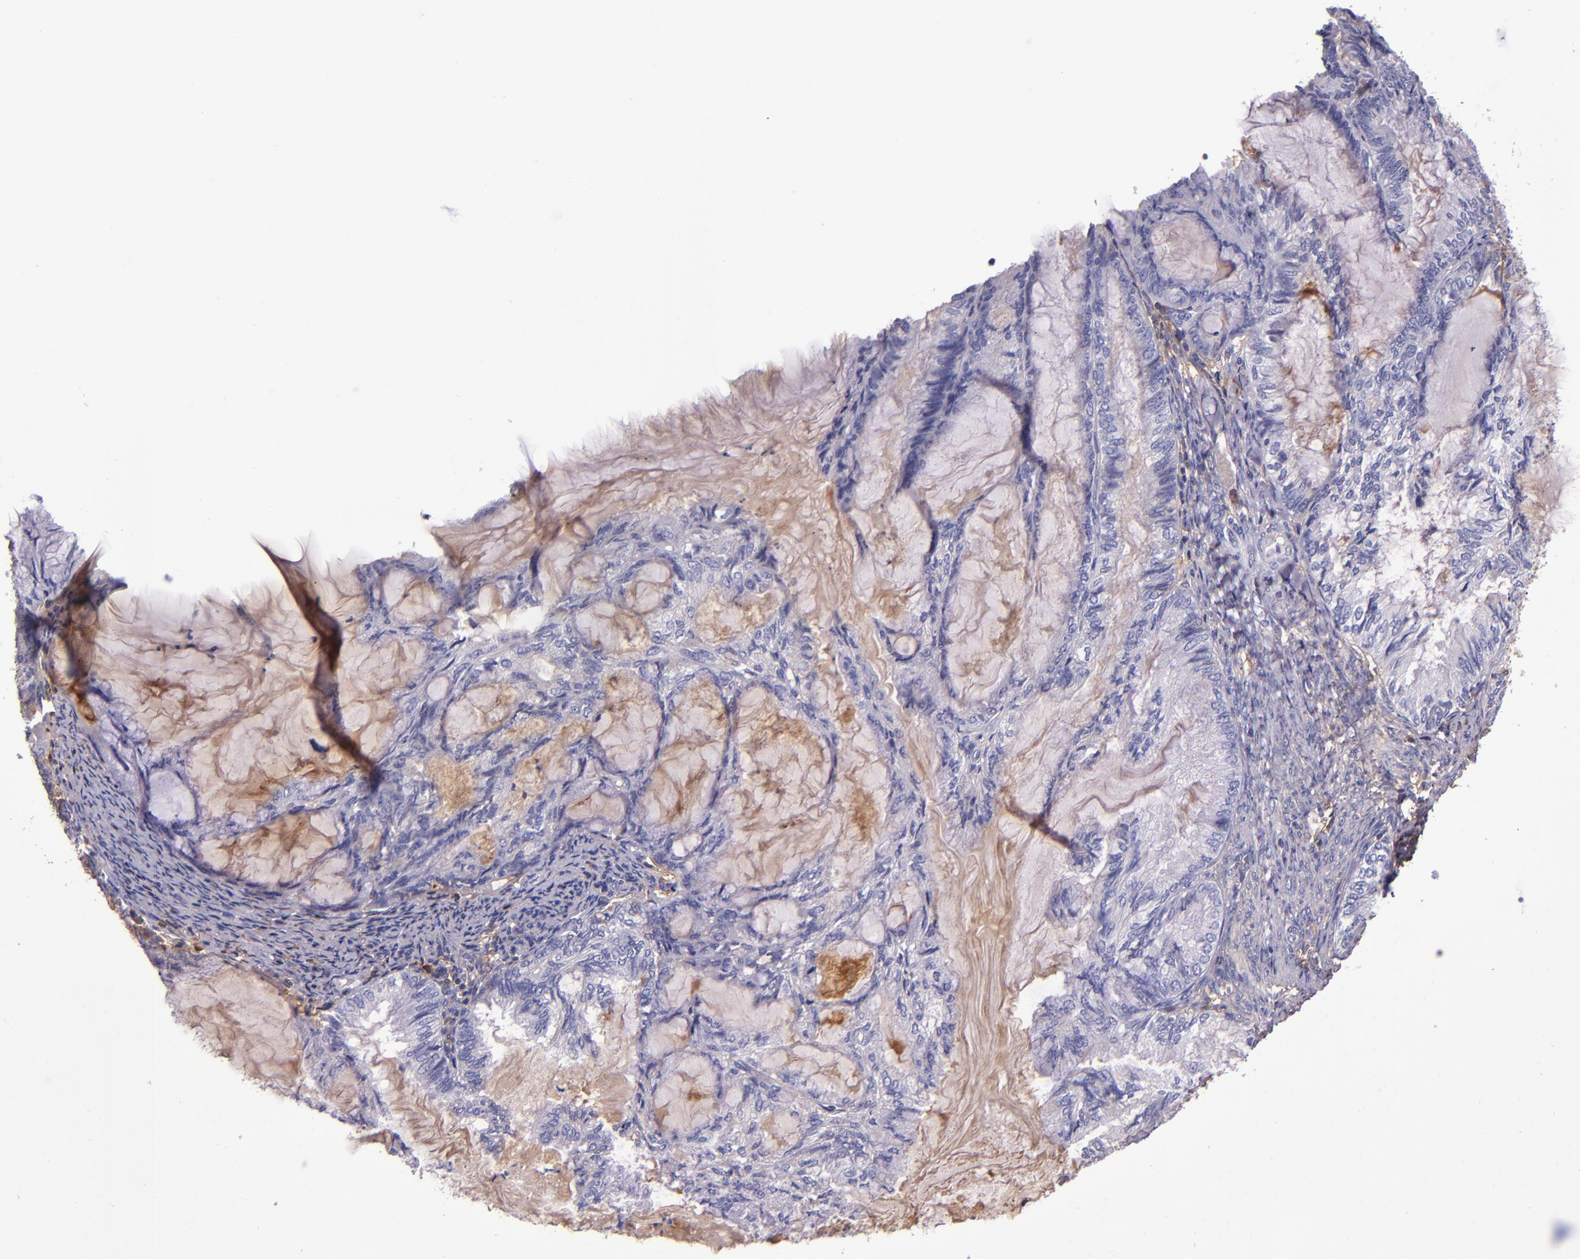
{"staining": {"intensity": "weak", "quantity": "25%-75%", "location": "cytoplasmic/membranous"}, "tissue": "endometrial cancer", "cell_type": "Tumor cells", "image_type": "cancer", "snomed": [{"axis": "morphology", "description": "Adenocarcinoma, NOS"}, {"axis": "topography", "description": "Endometrium"}], "caption": "IHC staining of endometrial cancer, which demonstrates low levels of weak cytoplasmic/membranous staining in approximately 25%-75% of tumor cells indicating weak cytoplasmic/membranous protein expression. The staining was performed using DAB (brown) for protein detection and nuclei were counterstained in hematoxylin (blue).", "gene": "CLEC3B", "patient": {"sex": "female", "age": 86}}